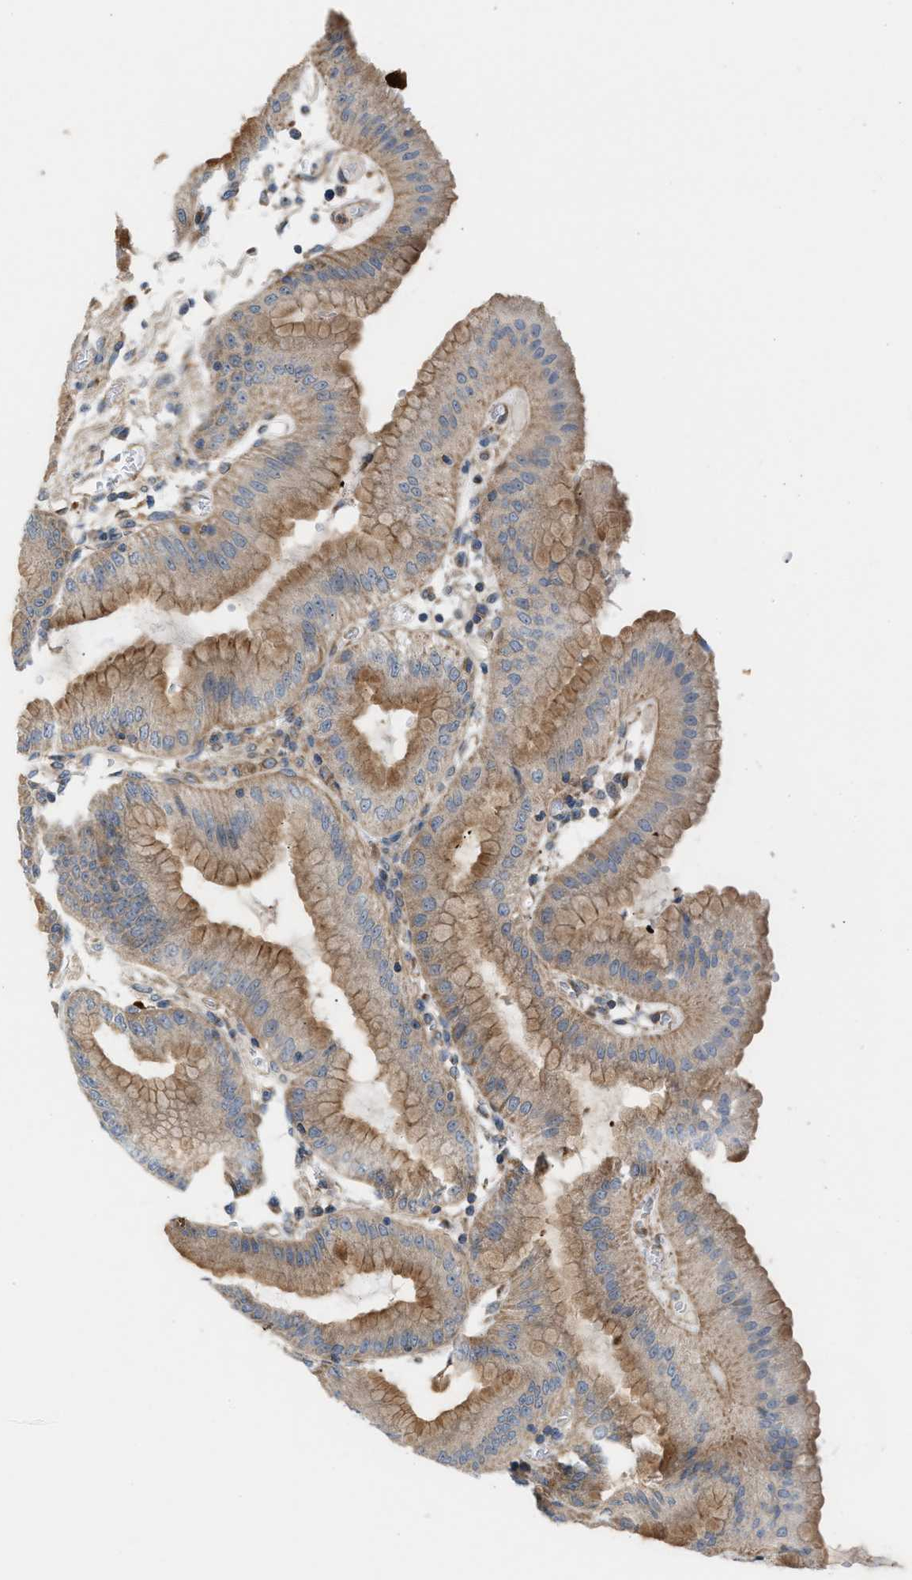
{"staining": {"intensity": "strong", "quantity": "25%-75%", "location": "cytoplasmic/membranous"}, "tissue": "stomach", "cell_type": "Glandular cells", "image_type": "normal", "snomed": [{"axis": "morphology", "description": "Normal tissue, NOS"}, {"axis": "topography", "description": "Stomach, lower"}], "caption": "Stomach stained with DAB (3,3'-diaminobenzidine) immunohistochemistry (IHC) demonstrates high levels of strong cytoplasmic/membranous expression in about 25%-75% of glandular cells. The staining was performed using DAB (3,3'-diaminobenzidine), with brown indicating positive protein expression. Nuclei are stained blue with hematoxylin.", "gene": "PDCL", "patient": {"sex": "male", "age": 71}}